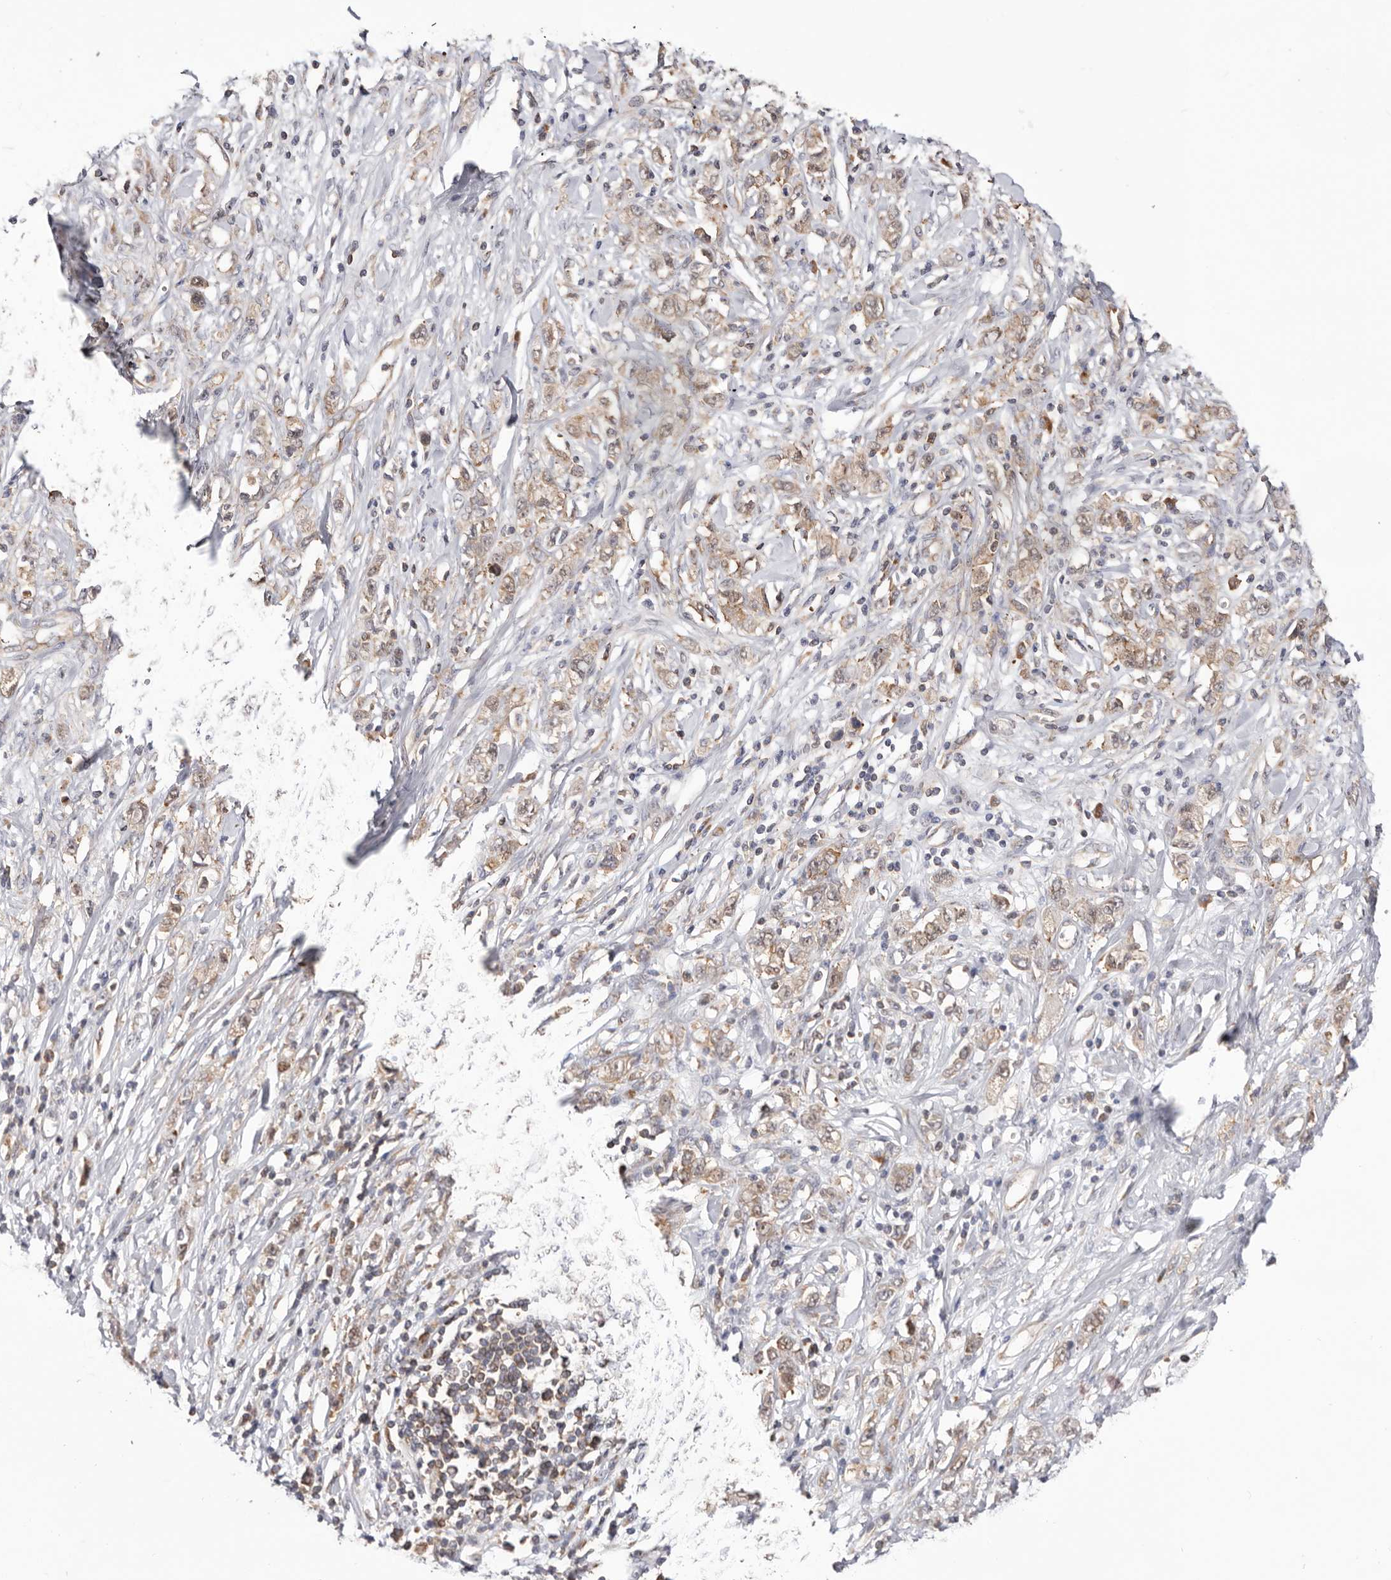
{"staining": {"intensity": "weak", "quantity": ">75%", "location": "cytoplasmic/membranous"}, "tissue": "stomach cancer", "cell_type": "Tumor cells", "image_type": "cancer", "snomed": [{"axis": "morphology", "description": "Adenocarcinoma, NOS"}, {"axis": "topography", "description": "Stomach"}], "caption": "Stomach cancer (adenocarcinoma) tissue shows weak cytoplasmic/membranous staining in about >75% of tumor cells (brown staining indicates protein expression, while blue staining denotes nuclei).", "gene": "RNF213", "patient": {"sex": "female", "age": 76}}